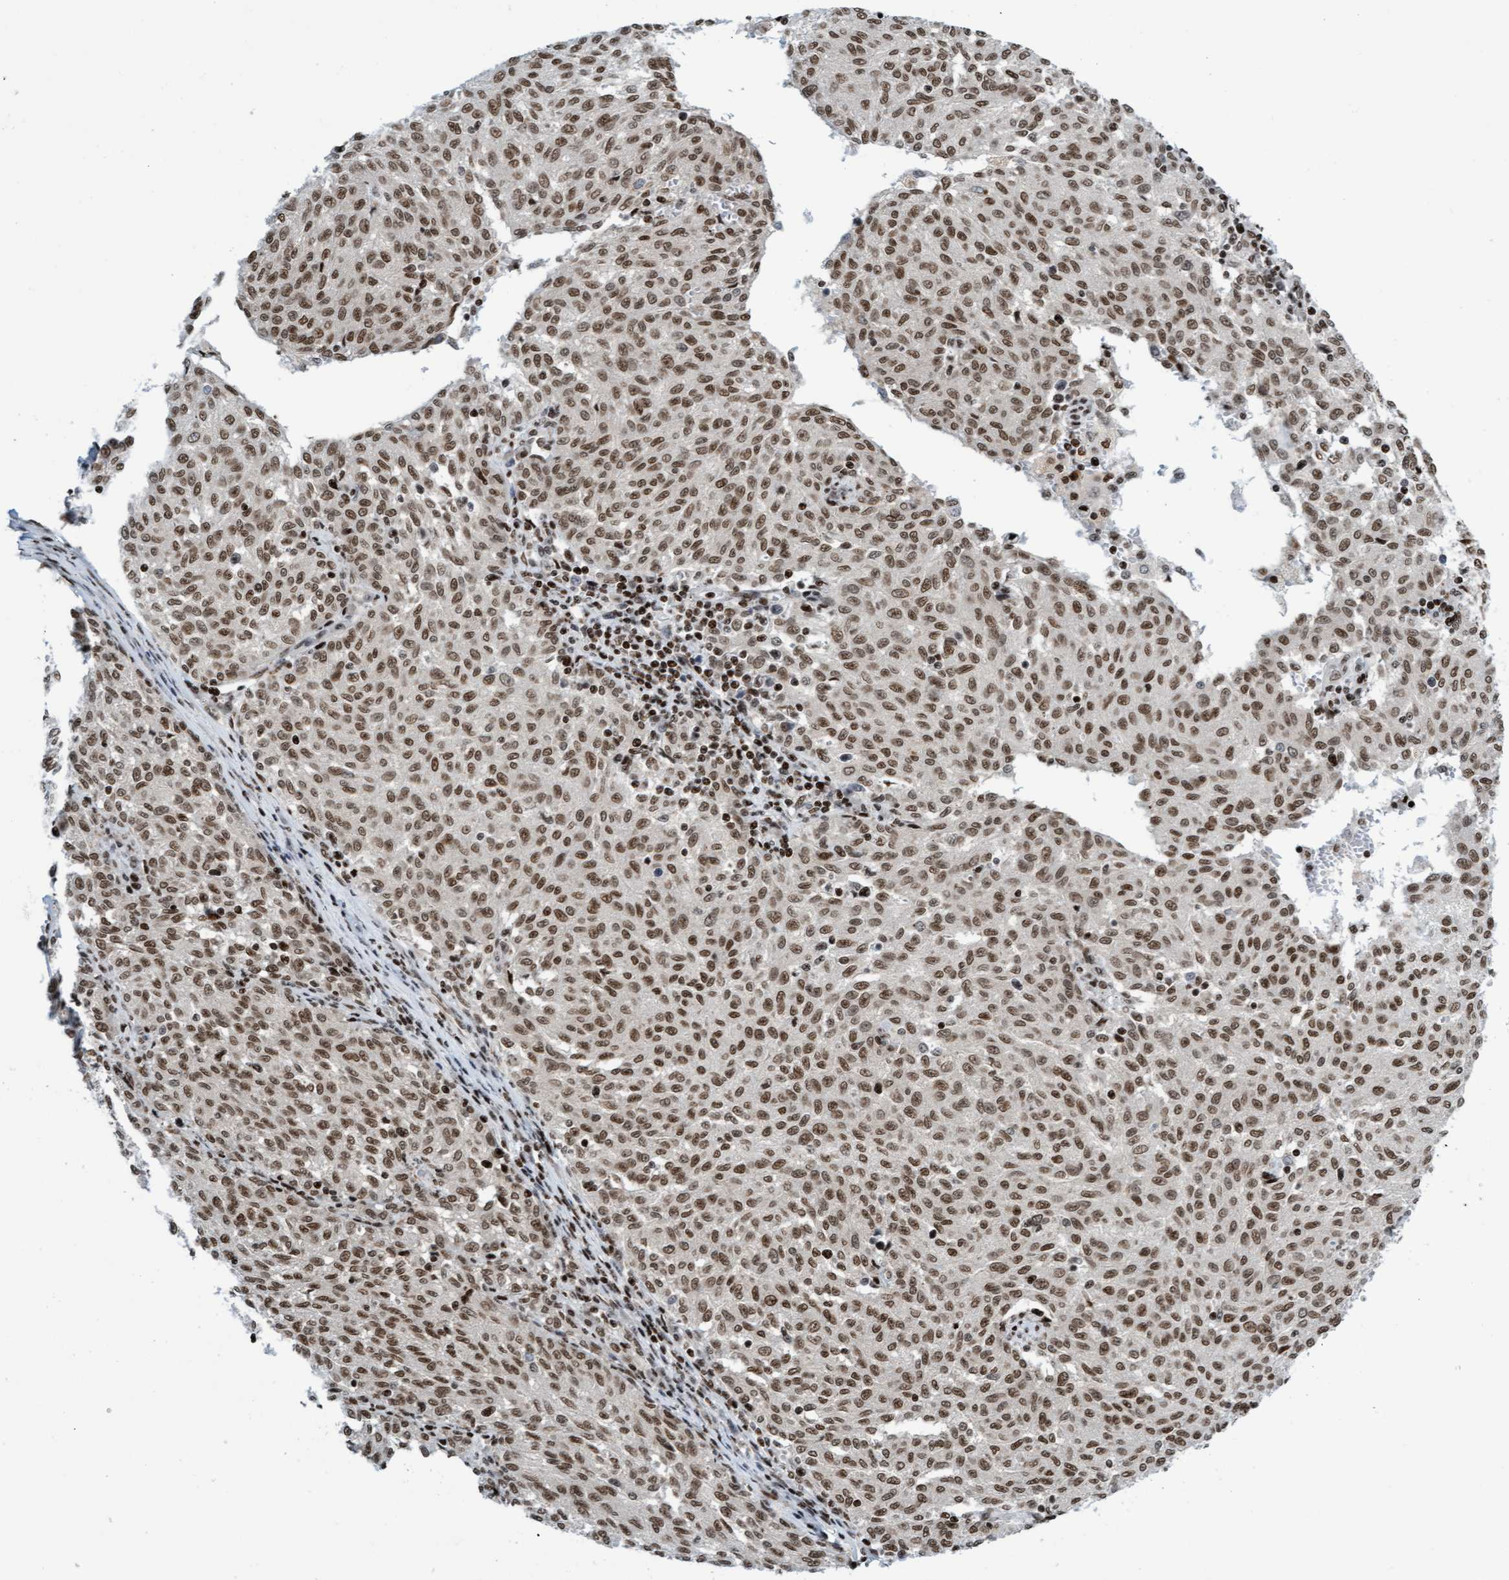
{"staining": {"intensity": "moderate", "quantity": ">75%", "location": "nuclear"}, "tissue": "melanoma", "cell_type": "Tumor cells", "image_type": "cancer", "snomed": [{"axis": "morphology", "description": "Malignant melanoma, NOS"}, {"axis": "topography", "description": "Skin"}], "caption": "This is an image of immunohistochemistry staining of malignant melanoma, which shows moderate expression in the nuclear of tumor cells.", "gene": "GLRX2", "patient": {"sex": "female", "age": 72}}